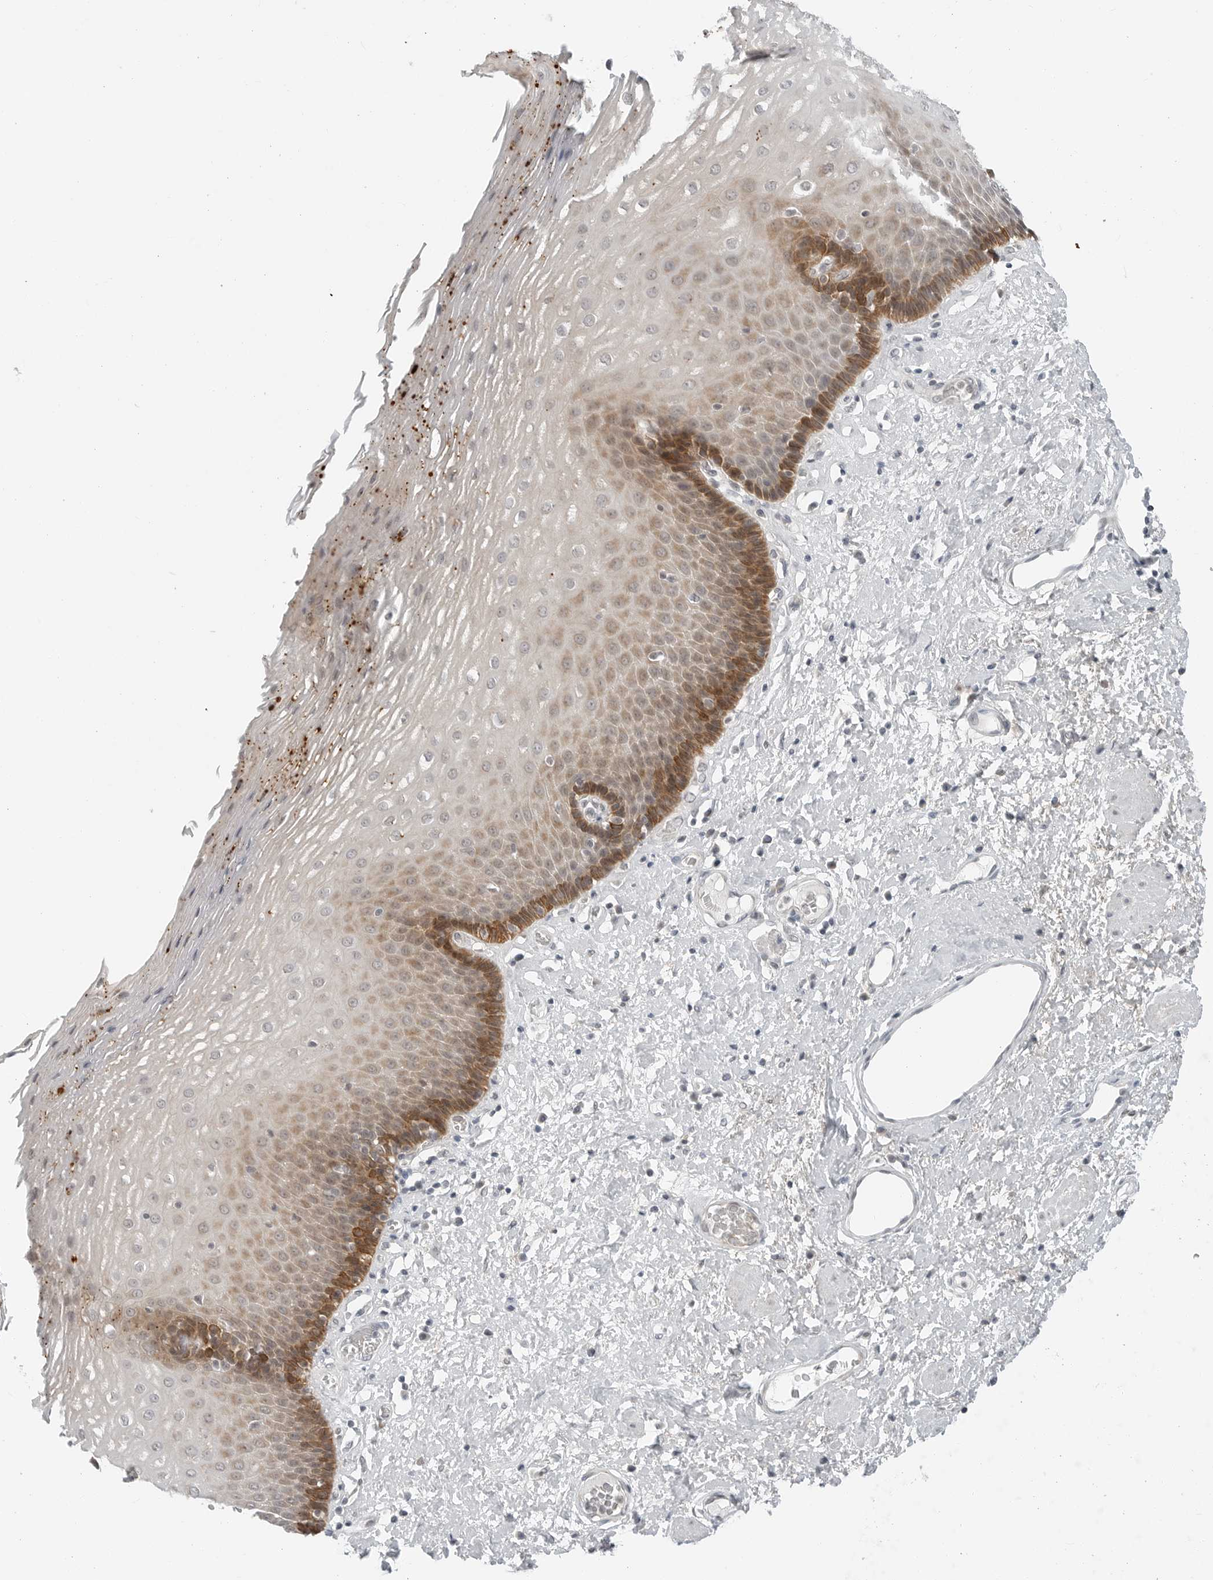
{"staining": {"intensity": "strong", "quantity": "25%-75%", "location": "cytoplasmic/membranous"}, "tissue": "esophagus", "cell_type": "Squamous epithelial cells", "image_type": "normal", "snomed": [{"axis": "morphology", "description": "Normal tissue, NOS"}, {"axis": "morphology", "description": "Adenocarcinoma, NOS"}, {"axis": "topography", "description": "Esophagus"}], "caption": "This histopathology image exhibits immunohistochemistry (IHC) staining of normal human esophagus, with high strong cytoplasmic/membranous positivity in about 25%-75% of squamous epithelial cells.", "gene": "FCRLB", "patient": {"sex": "male", "age": 62}}